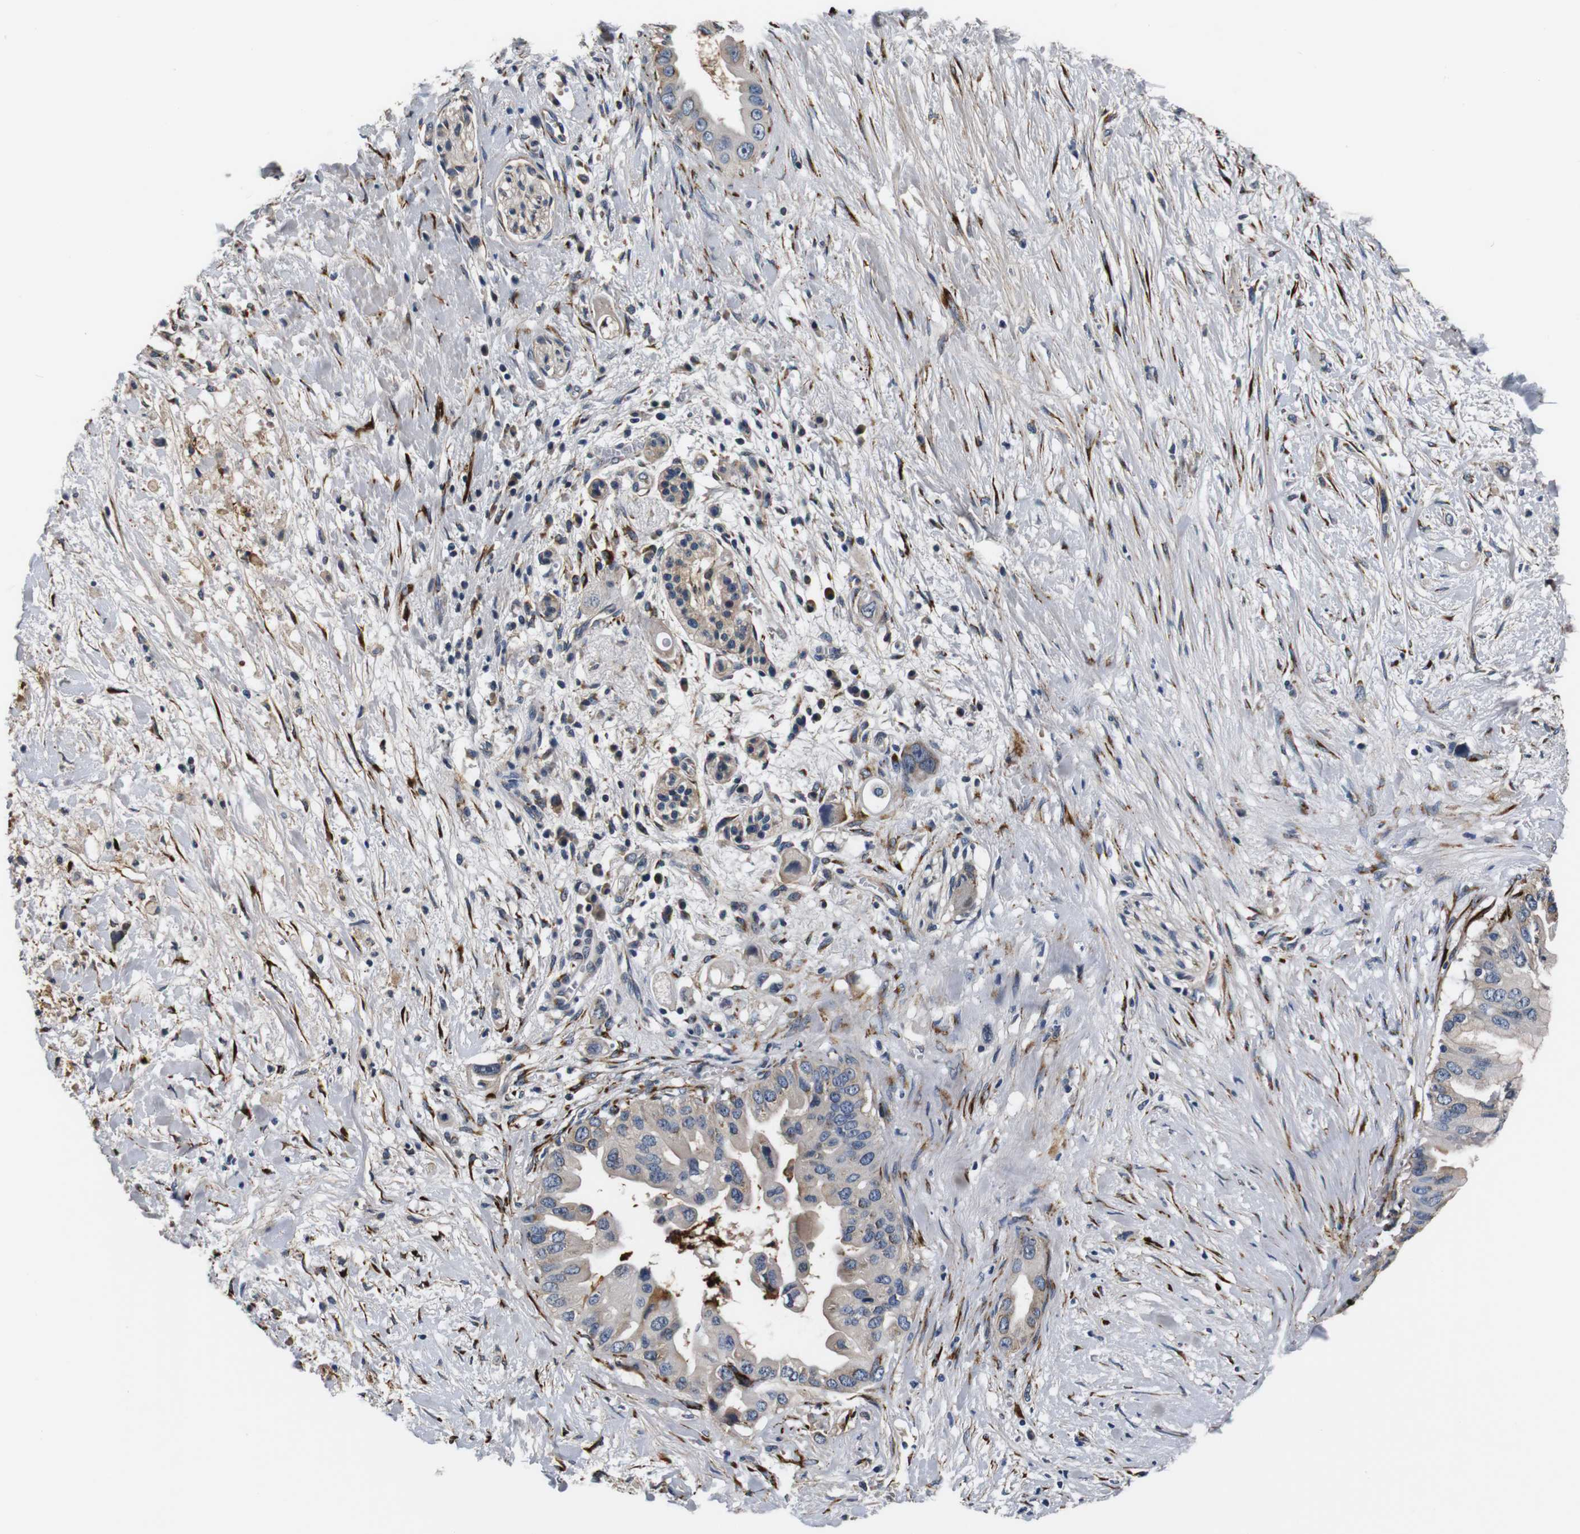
{"staining": {"intensity": "weak", "quantity": "<25%", "location": "cytoplasmic/membranous"}, "tissue": "pancreatic cancer", "cell_type": "Tumor cells", "image_type": "cancer", "snomed": [{"axis": "morphology", "description": "Adenocarcinoma, NOS"}, {"axis": "topography", "description": "Pancreas"}], "caption": "Immunohistochemistry (IHC) photomicrograph of human pancreatic cancer (adenocarcinoma) stained for a protein (brown), which reveals no expression in tumor cells. The staining was performed using DAB (3,3'-diaminobenzidine) to visualize the protein expression in brown, while the nuclei were stained in blue with hematoxylin (Magnification: 20x).", "gene": "COL1A1", "patient": {"sex": "male", "age": 55}}